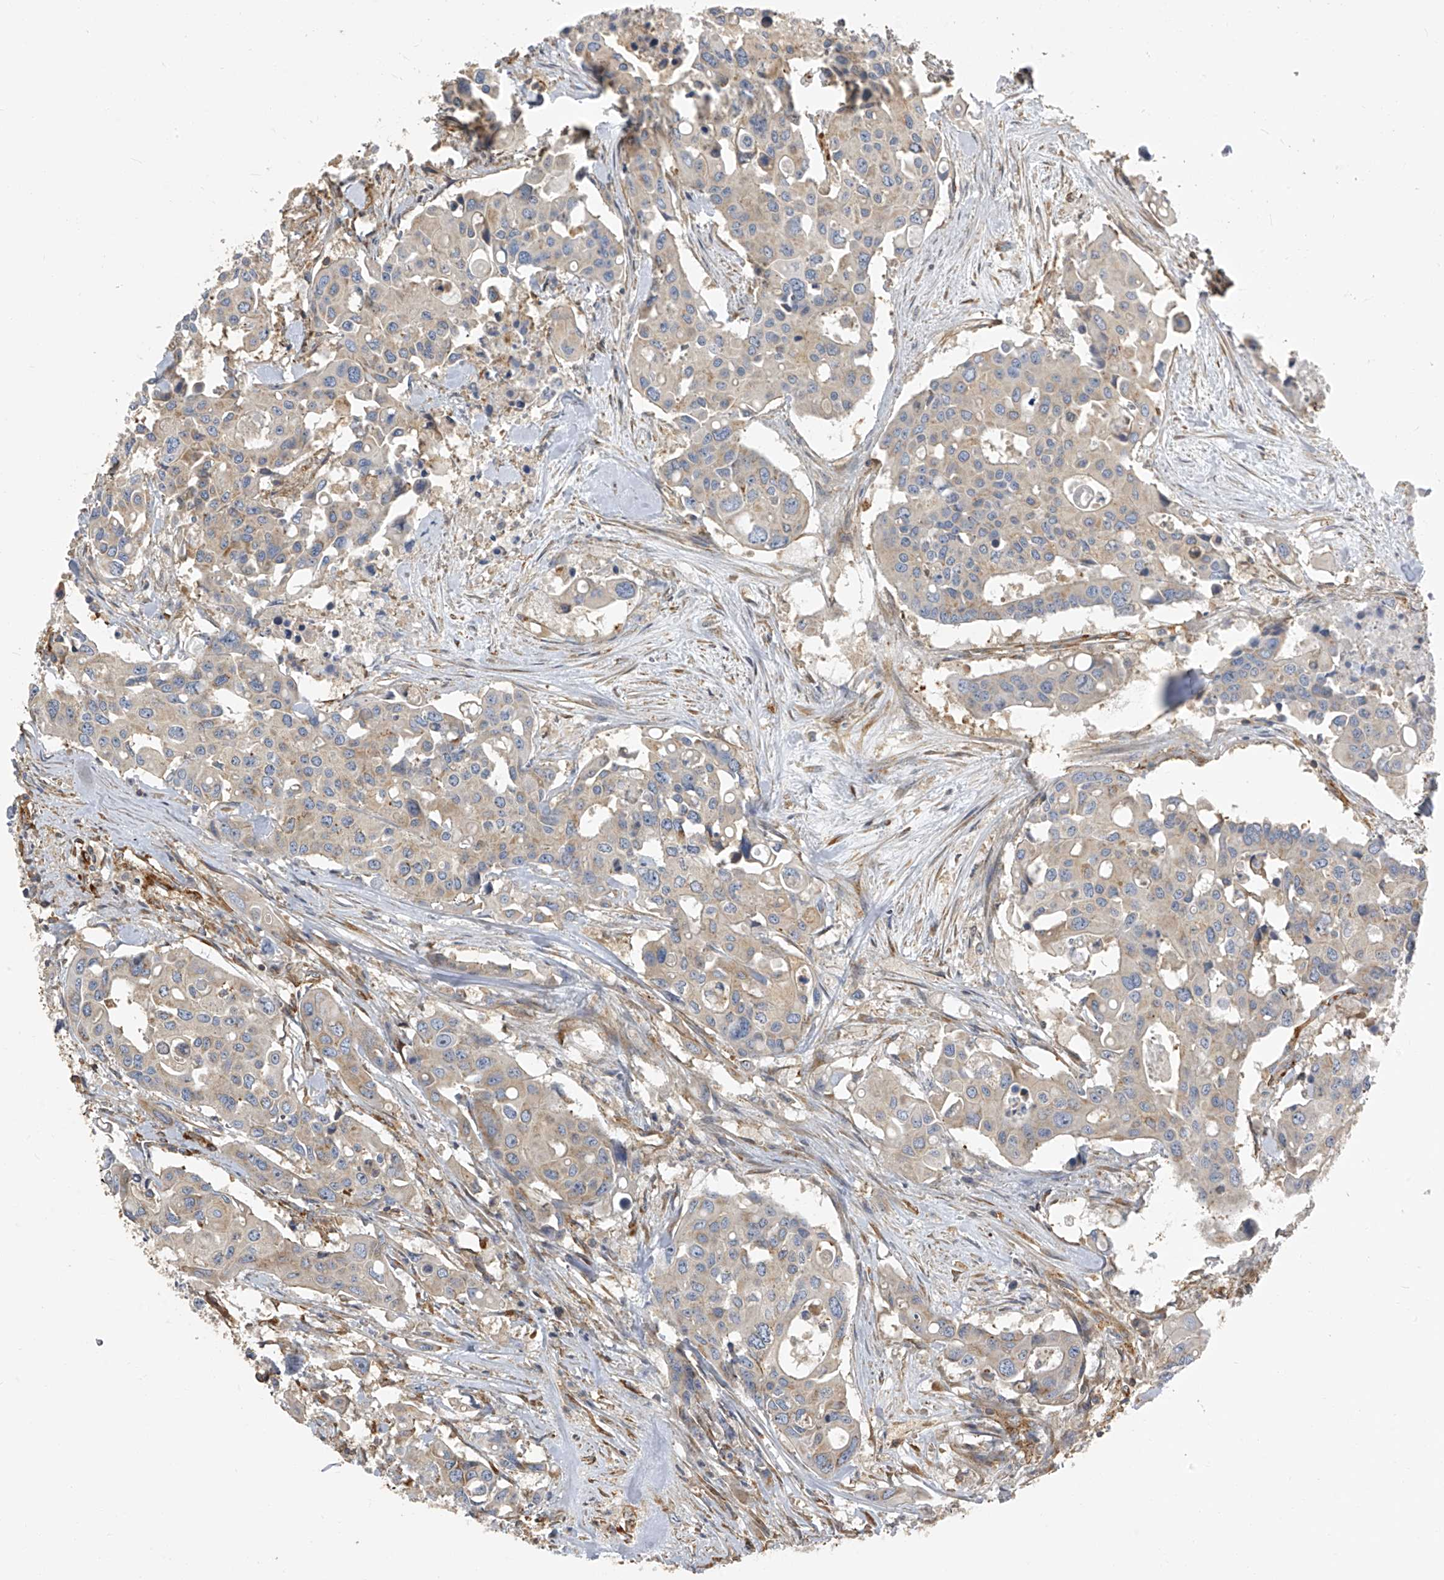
{"staining": {"intensity": "weak", "quantity": "<25%", "location": "cytoplasmic/membranous"}, "tissue": "colorectal cancer", "cell_type": "Tumor cells", "image_type": "cancer", "snomed": [{"axis": "morphology", "description": "Adenocarcinoma, NOS"}, {"axis": "topography", "description": "Colon"}], "caption": "This is an immunohistochemistry image of human colorectal cancer. There is no staining in tumor cells.", "gene": "SEPTIN7", "patient": {"sex": "male", "age": 77}}